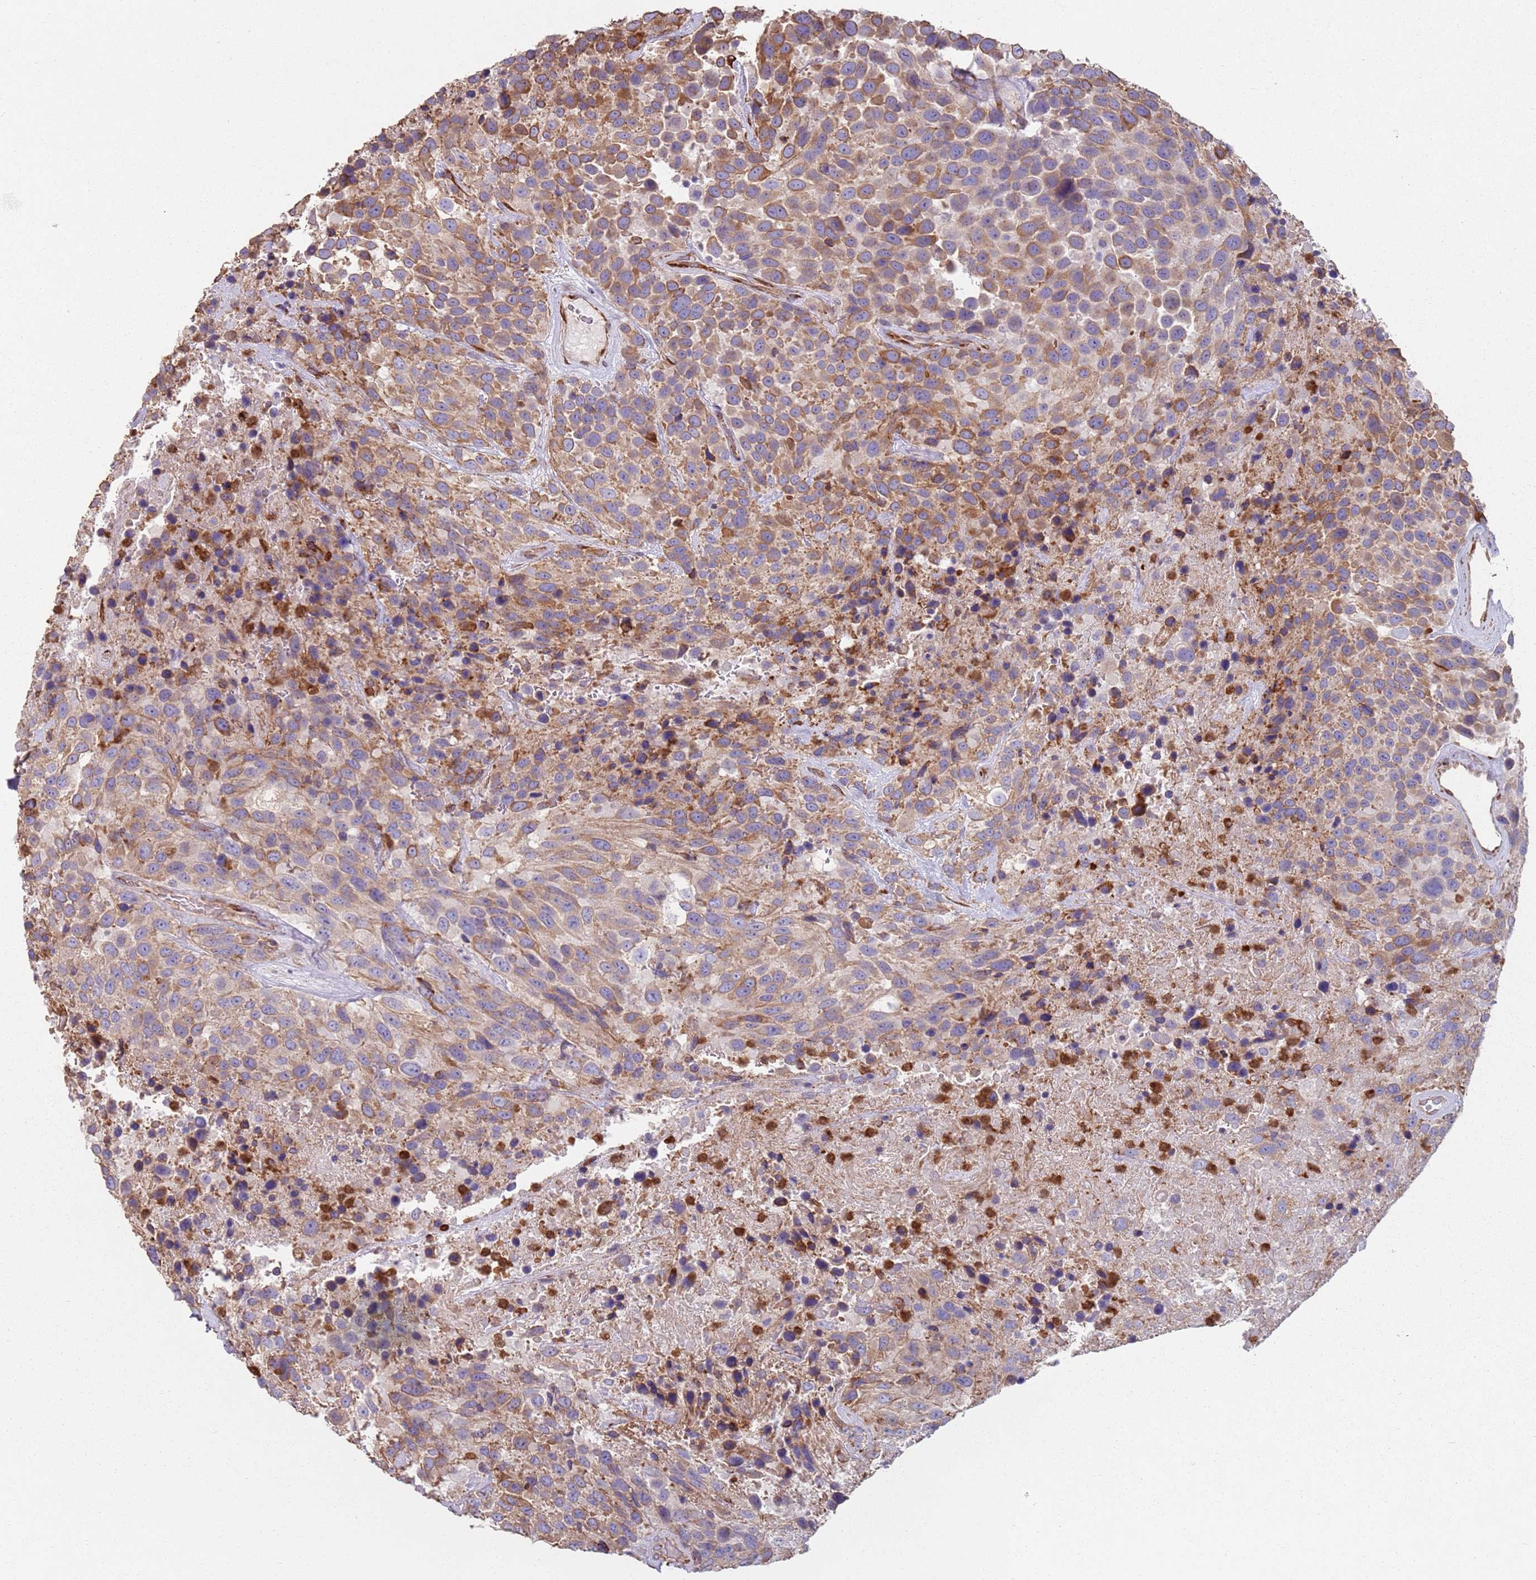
{"staining": {"intensity": "moderate", "quantity": "25%-75%", "location": "cytoplasmic/membranous"}, "tissue": "urothelial cancer", "cell_type": "Tumor cells", "image_type": "cancer", "snomed": [{"axis": "morphology", "description": "Urothelial carcinoma, High grade"}, {"axis": "topography", "description": "Urinary bladder"}], "caption": "There is medium levels of moderate cytoplasmic/membranous expression in tumor cells of urothelial cancer, as demonstrated by immunohistochemical staining (brown color).", "gene": "PHLPP2", "patient": {"sex": "female", "age": 70}}